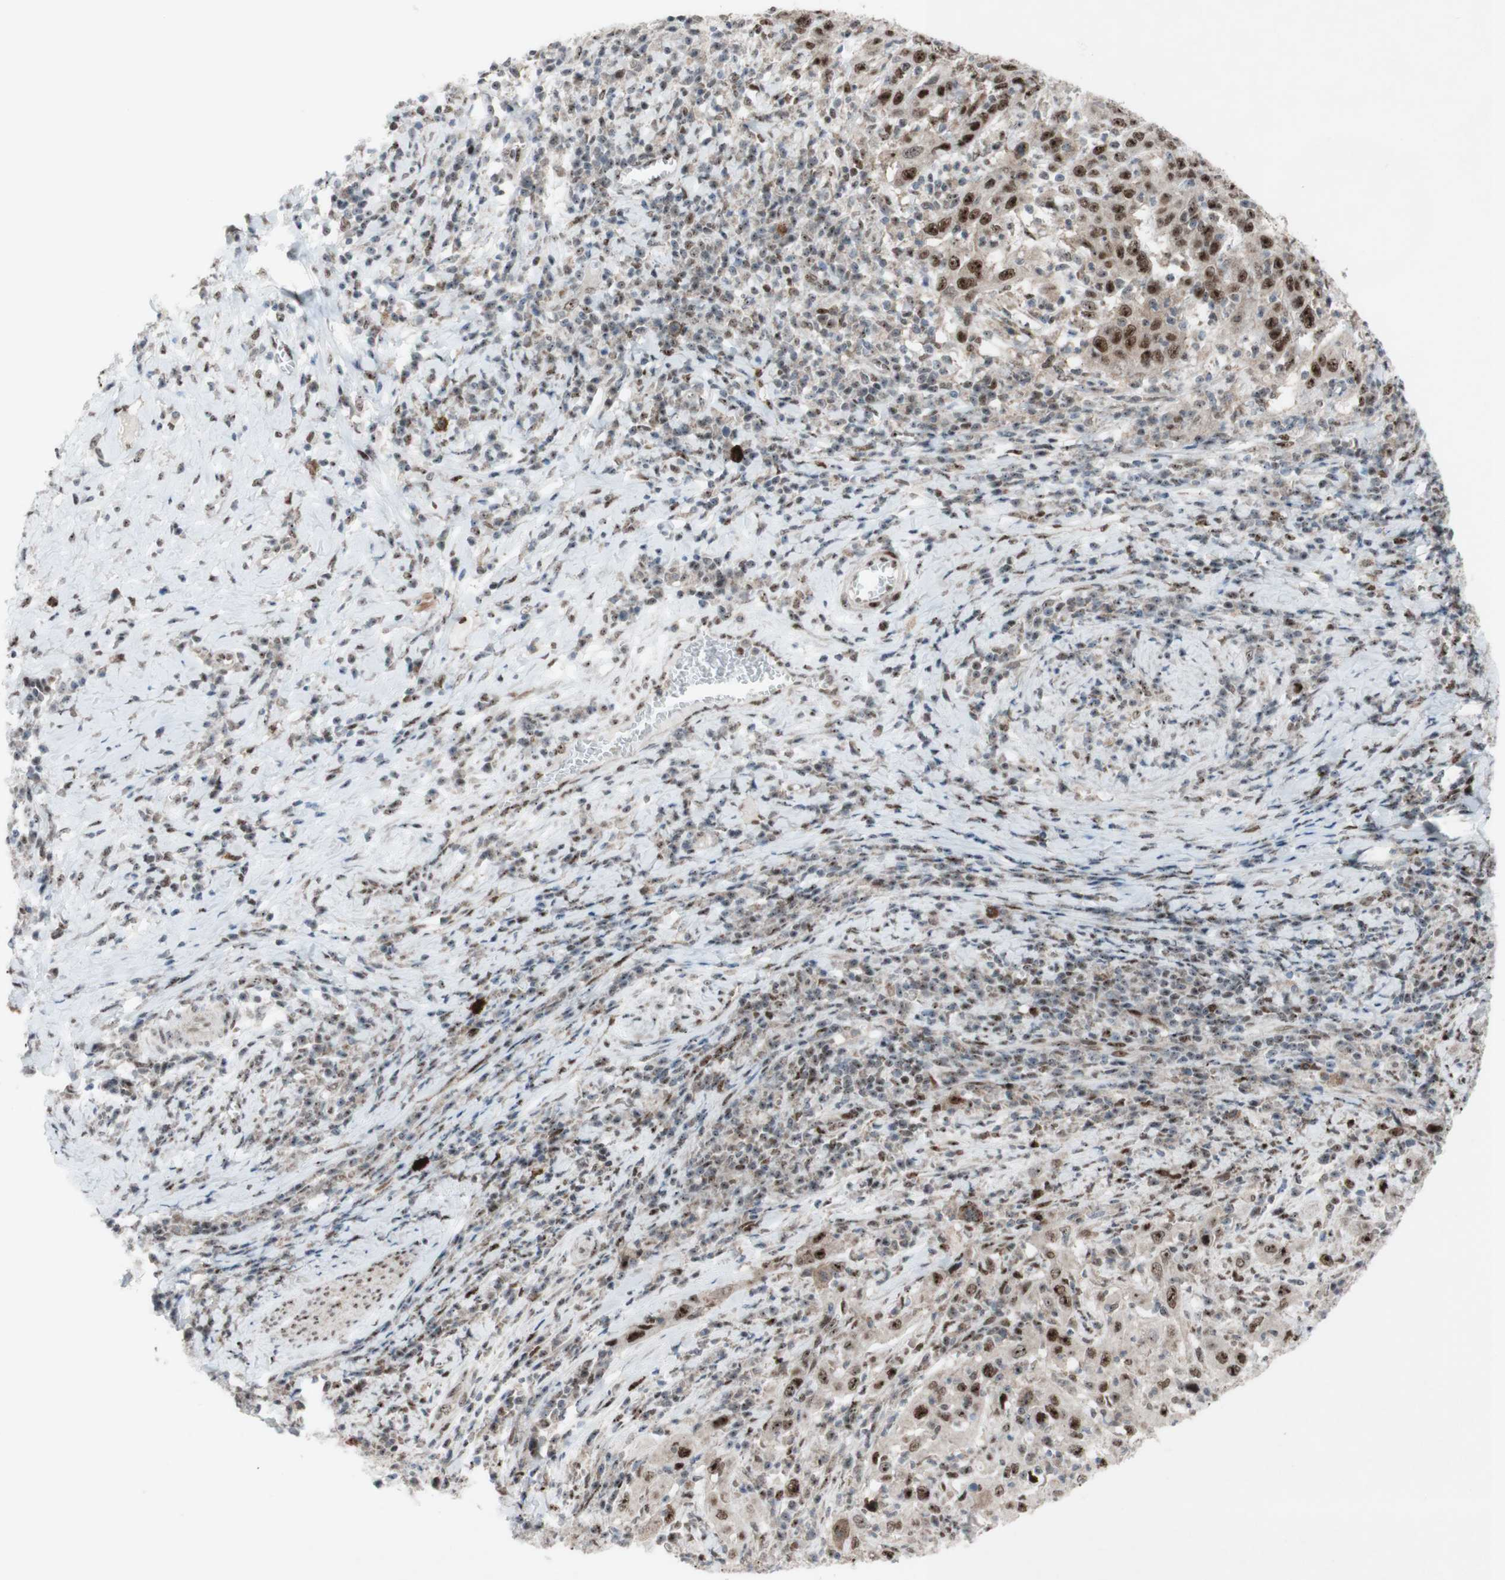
{"staining": {"intensity": "strong", "quantity": ">75%", "location": "nuclear"}, "tissue": "cervical cancer", "cell_type": "Tumor cells", "image_type": "cancer", "snomed": [{"axis": "morphology", "description": "Squamous cell carcinoma, NOS"}, {"axis": "topography", "description": "Cervix"}], "caption": "This histopathology image reveals immunohistochemistry (IHC) staining of human cervical cancer (squamous cell carcinoma), with high strong nuclear expression in approximately >75% of tumor cells.", "gene": "POLR1A", "patient": {"sex": "female", "age": 46}}